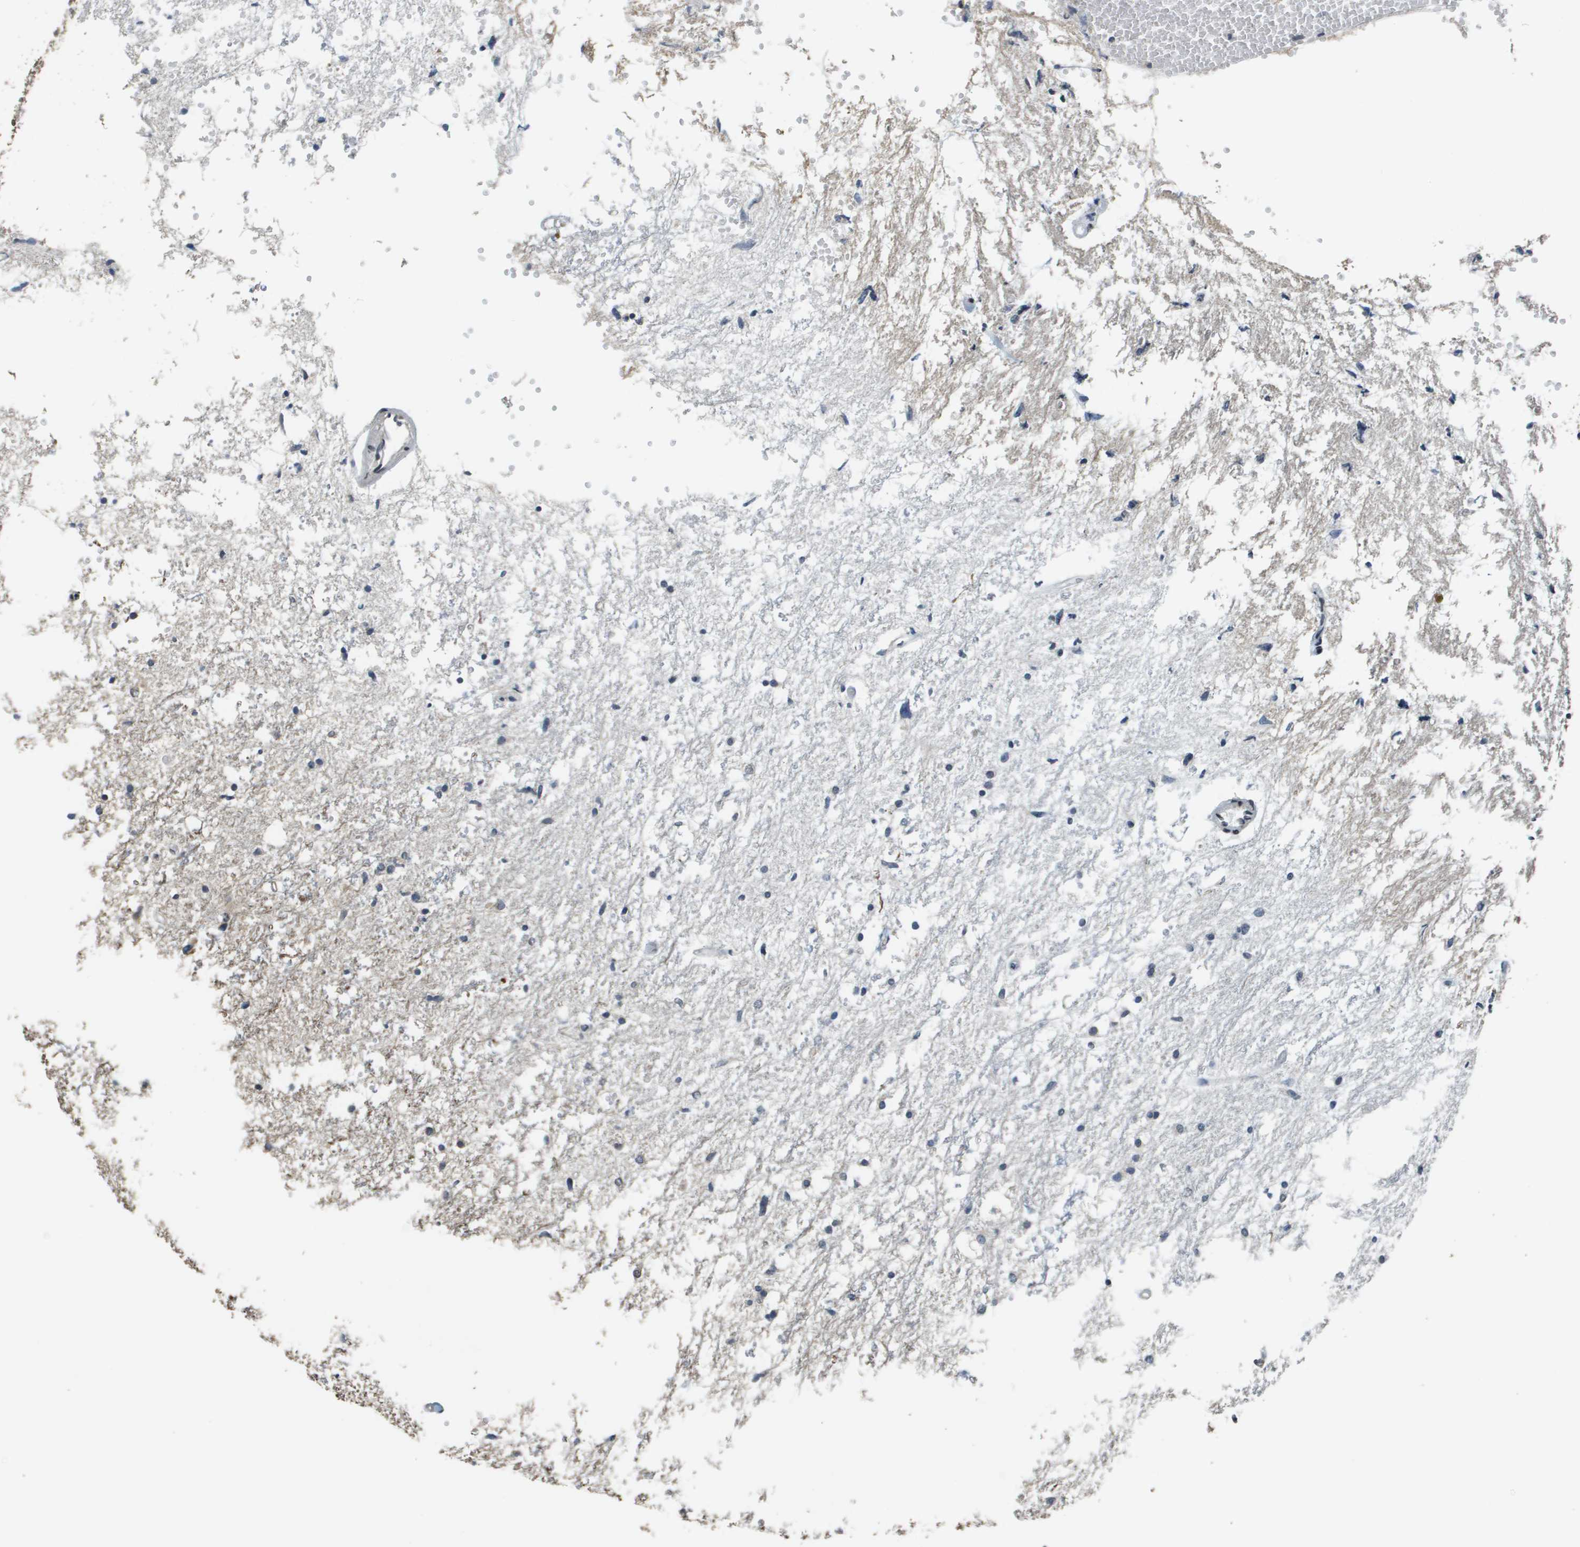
{"staining": {"intensity": "weak", "quantity": "<25%", "location": "cytoplasmic/membranous"}, "tissue": "glioma", "cell_type": "Tumor cells", "image_type": "cancer", "snomed": [{"axis": "morphology", "description": "Glioma, malignant, High grade"}, {"axis": "topography", "description": "Brain"}], "caption": "Image shows no significant protein positivity in tumor cells of glioma.", "gene": "FANCC", "patient": {"sex": "female", "age": 59}}